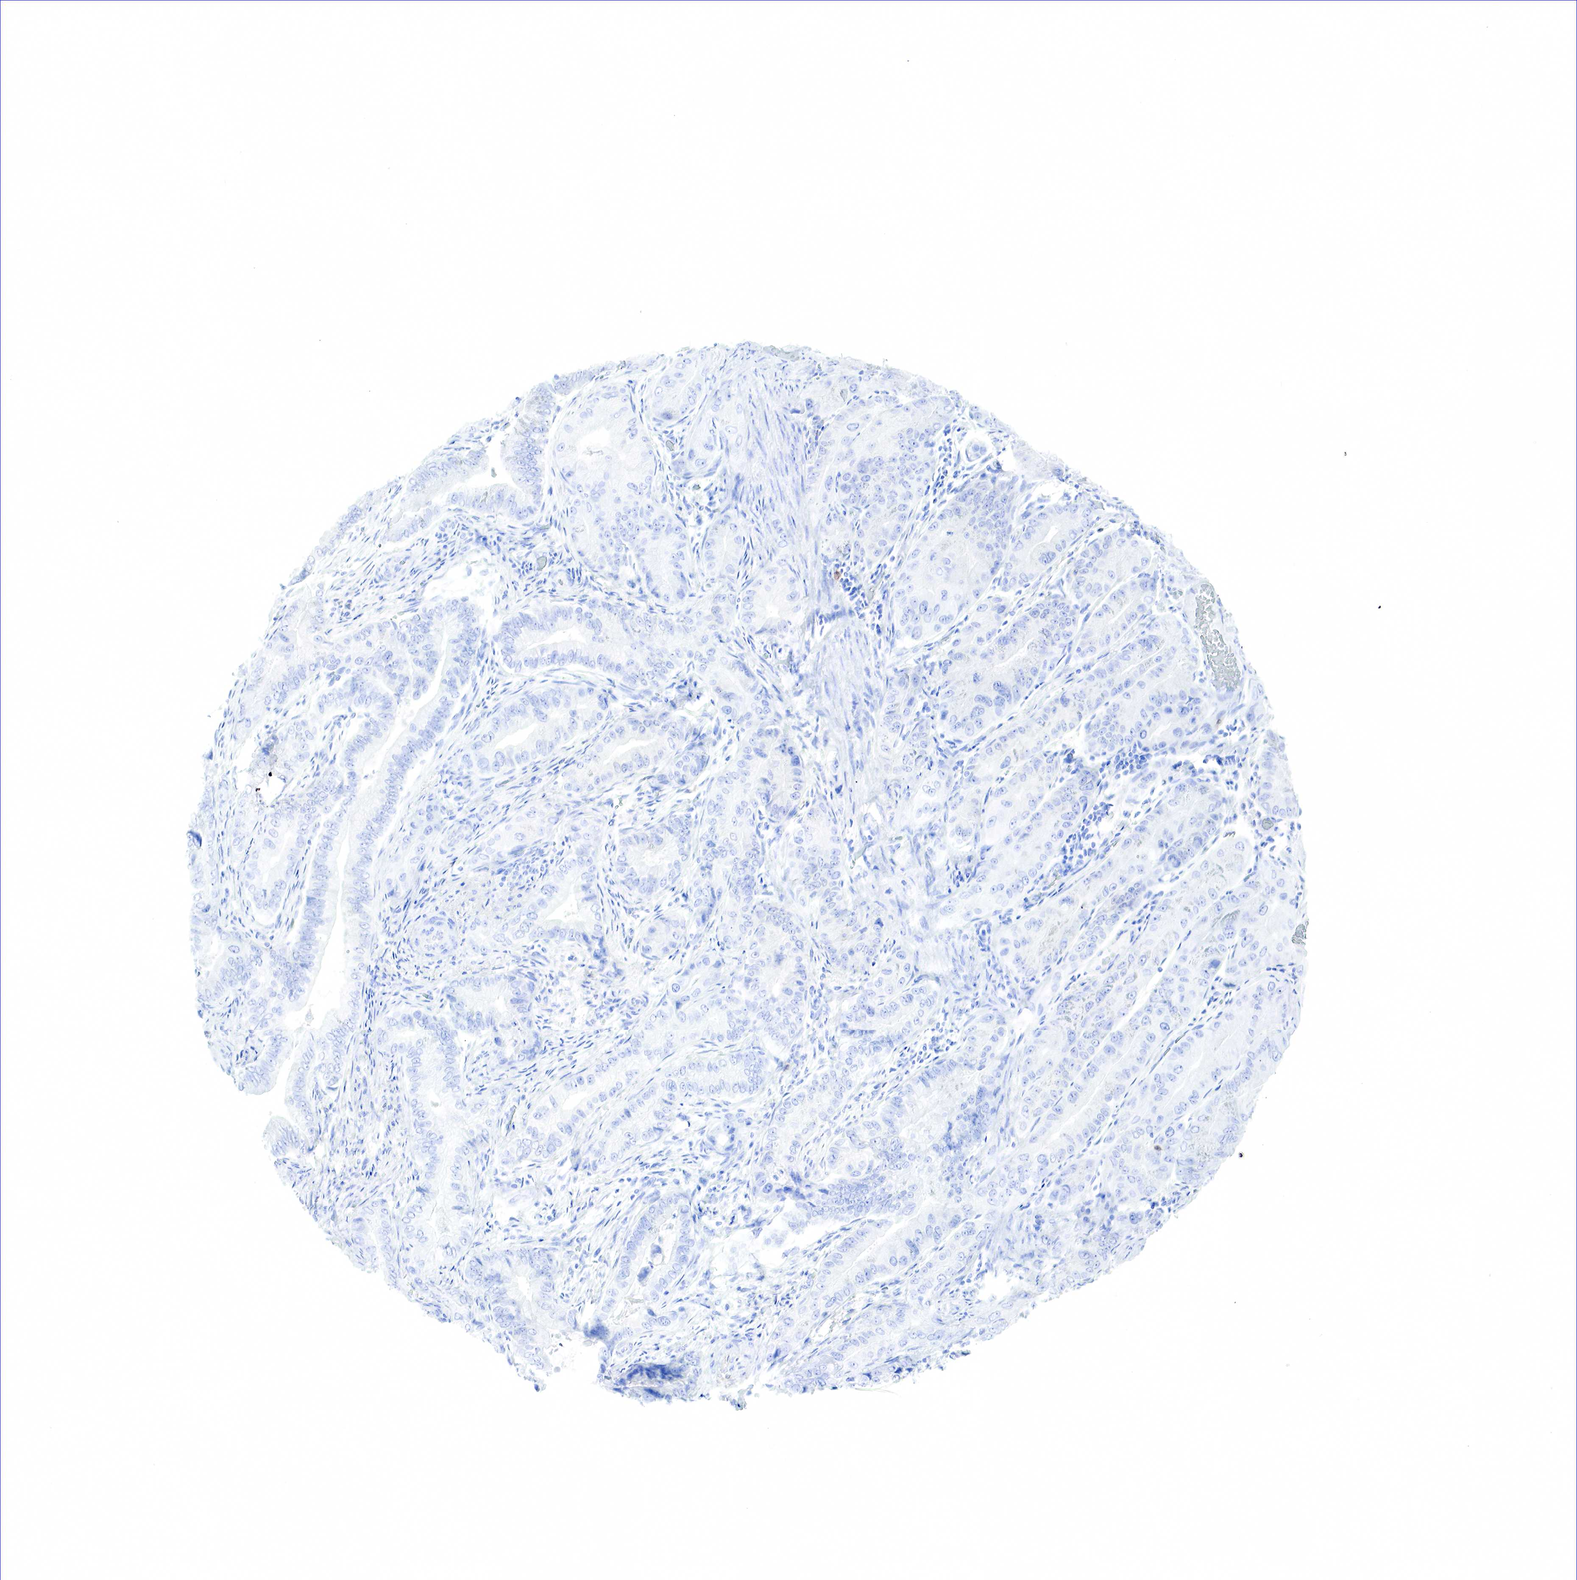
{"staining": {"intensity": "negative", "quantity": "none", "location": "none"}, "tissue": "pancreatic cancer", "cell_type": "Tumor cells", "image_type": "cancer", "snomed": [{"axis": "morphology", "description": "Adenocarcinoma, NOS"}, {"axis": "topography", "description": "Pancreas"}, {"axis": "topography", "description": "Stomach, upper"}], "caption": "Immunohistochemistry micrograph of neoplastic tissue: human adenocarcinoma (pancreatic) stained with DAB (3,3'-diaminobenzidine) demonstrates no significant protein staining in tumor cells. Brightfield microscopy of immunohistochemistry stained with DAB (brown) and hematoxylin (blue), captured at high magnification.", "gene": "TNFRSF8", "patient": {"sex": "male", "age": 77}}